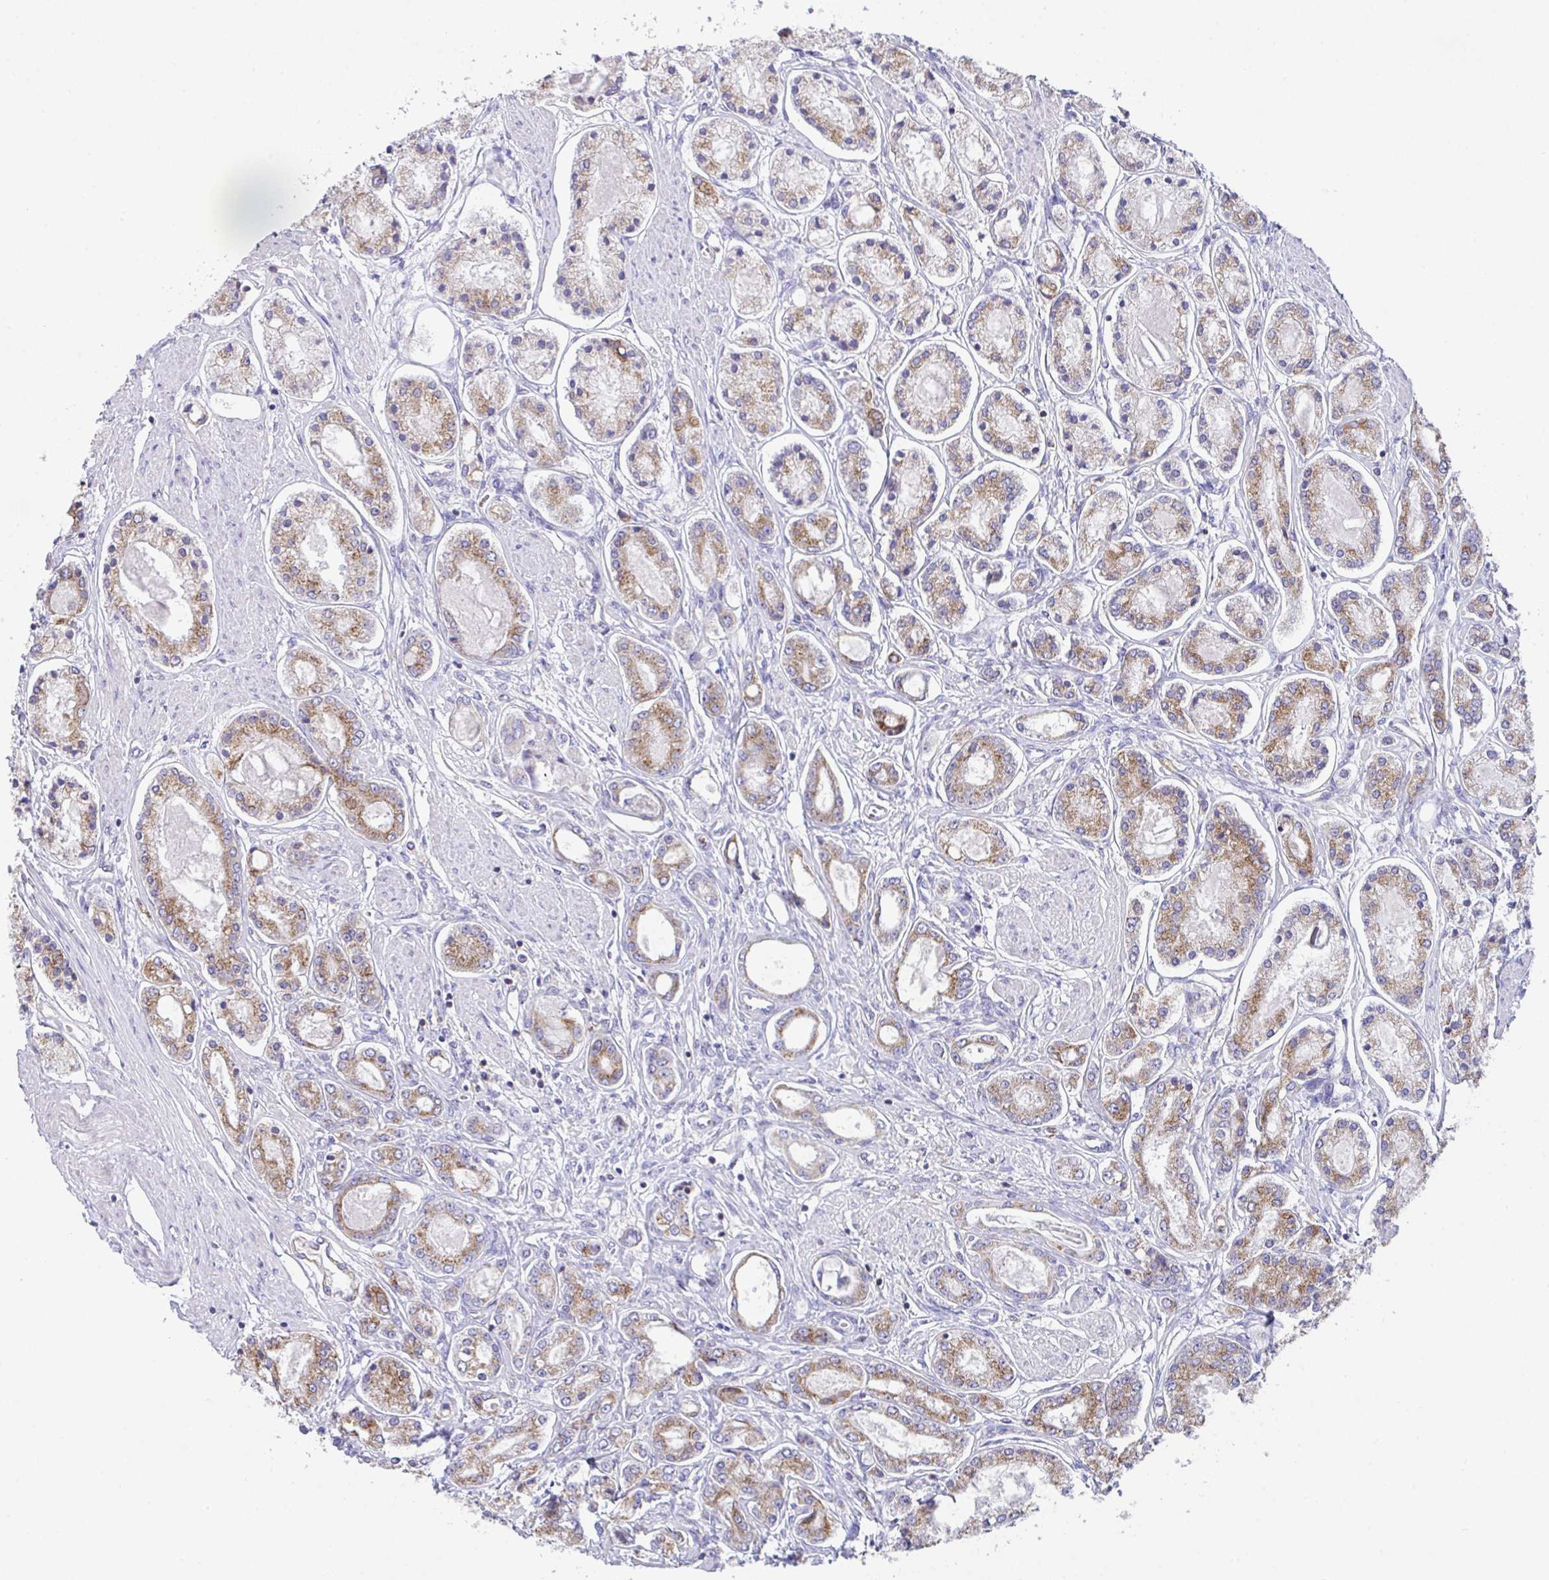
{"staining": {"intensity": "moderate", "quantity": ">75%", "location": "cytoplasmic/membranous"}, "tissue": "prostate cancer", "cell_type": "Tumor cells", "image_type": "cancer", "snomed": [{"axis": "morphology", "description": "Adenocarcinoma, High grade"}, {"axis": "topography", "description": "Prostate"}], "caption": "IHC staining of prostate high-grade adenocarcinoma, which exhibits medium levels of moderate cytoplasmic/membranous expression in approximately >75% of tumor cells indicating moderate cytoplasmic/membranous protein expression. The staining was performed using DAB (brown) for protein detection and nuclei were counterstained in hematoxylin (blue).", "gene": "MIA3", "patient": {"sex": "male", "age": 66}}